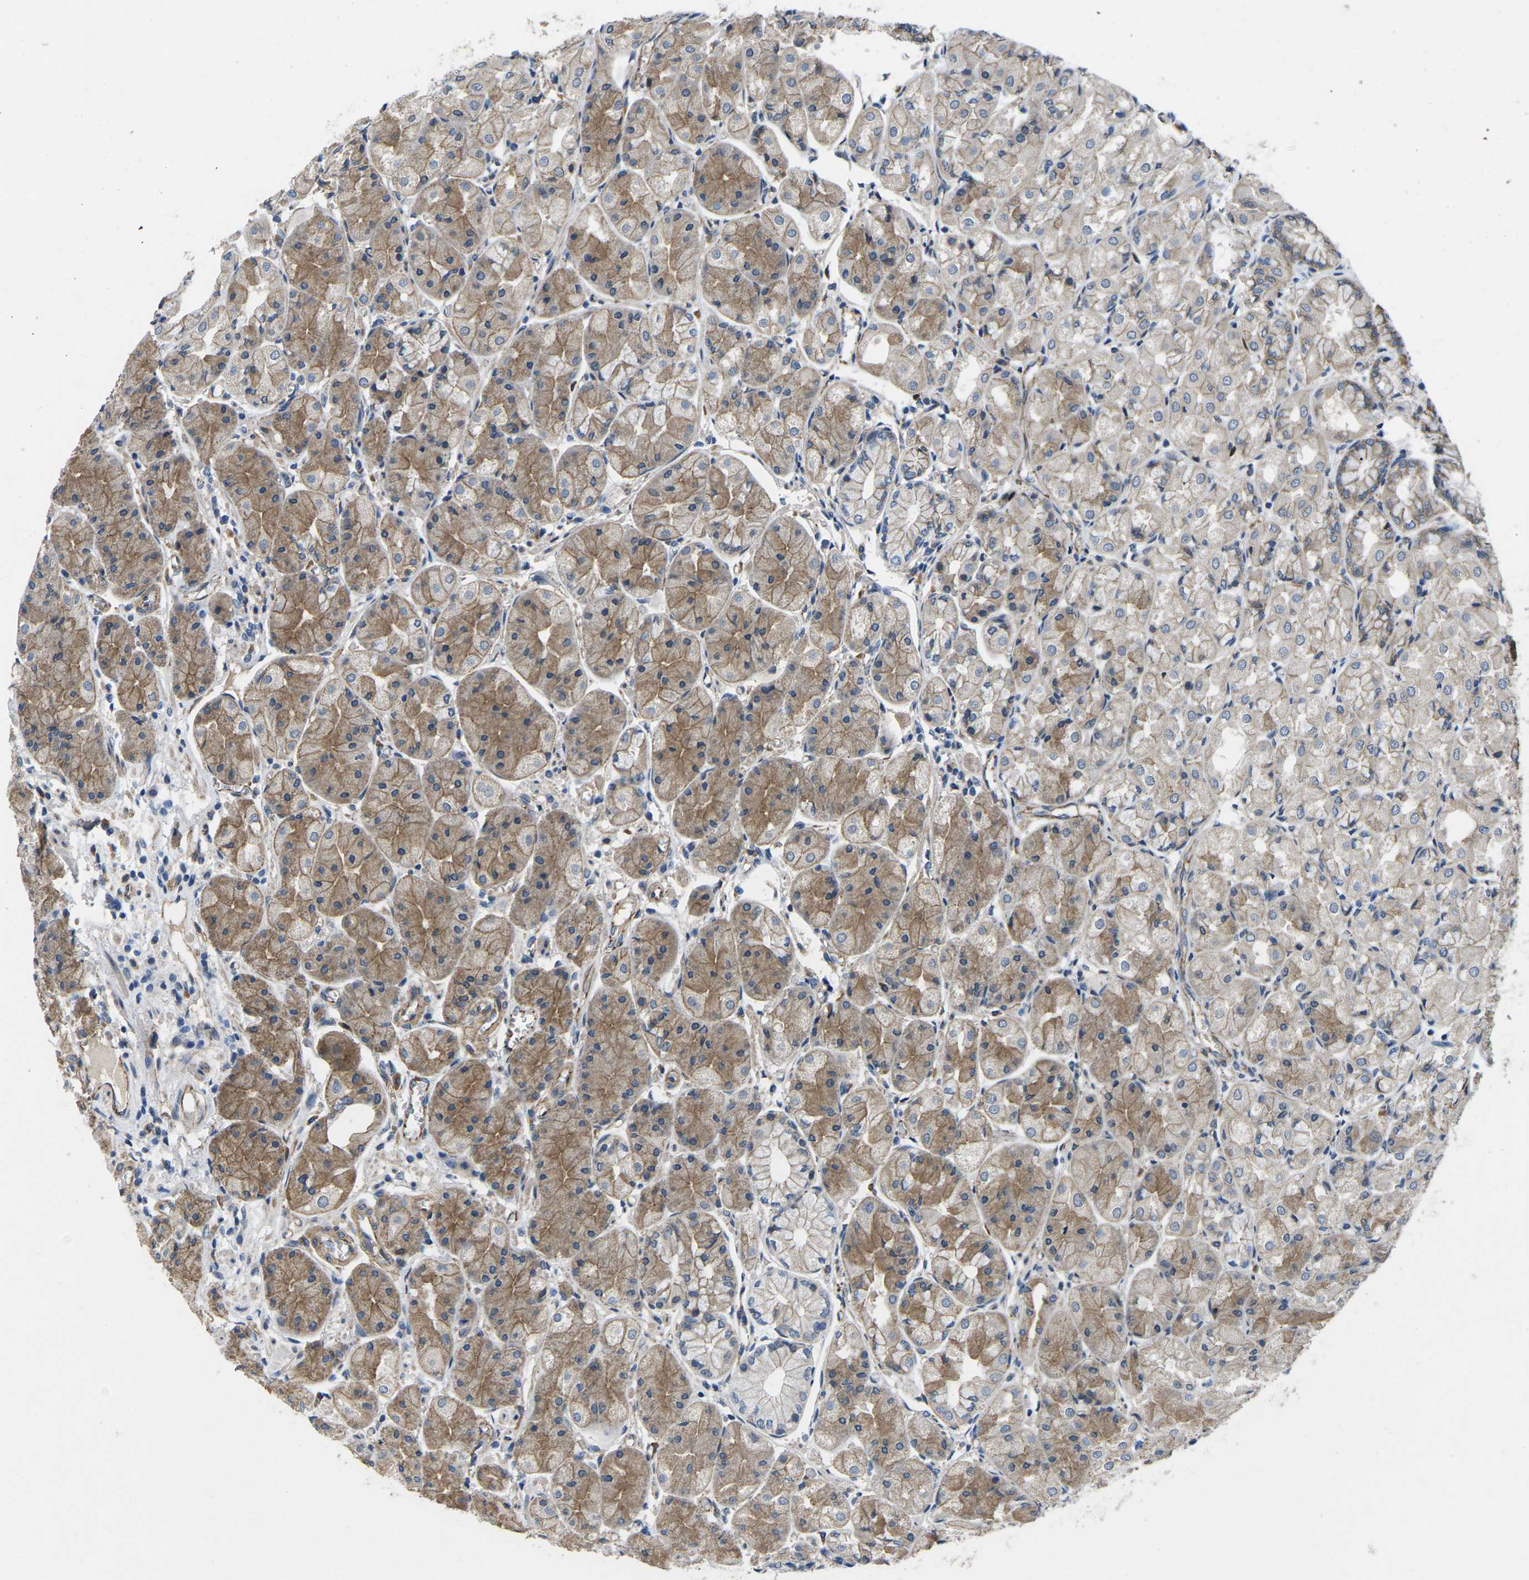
{"staining": {"intensity": "moderate", "quantity": ">75%", "location": "cytoplasmic/membranous"}, "tissue": "stomach", "cell_type": "Glandular cells", "image_type": "normal", "snomed": [{"axis": "morphology", "description": "Normal tissue, NOS"}, {"axis": "topography", "description": "Stomach, upper"}], "caption": "Unremarkable stomach was stained to show a protein in brown. There is medium levels of moderate cytoplasmic/membranous expression in approximately >75% of glandular cells.", "gene": "CTNND1", "patient": {"sex": "male", "age": 72}}